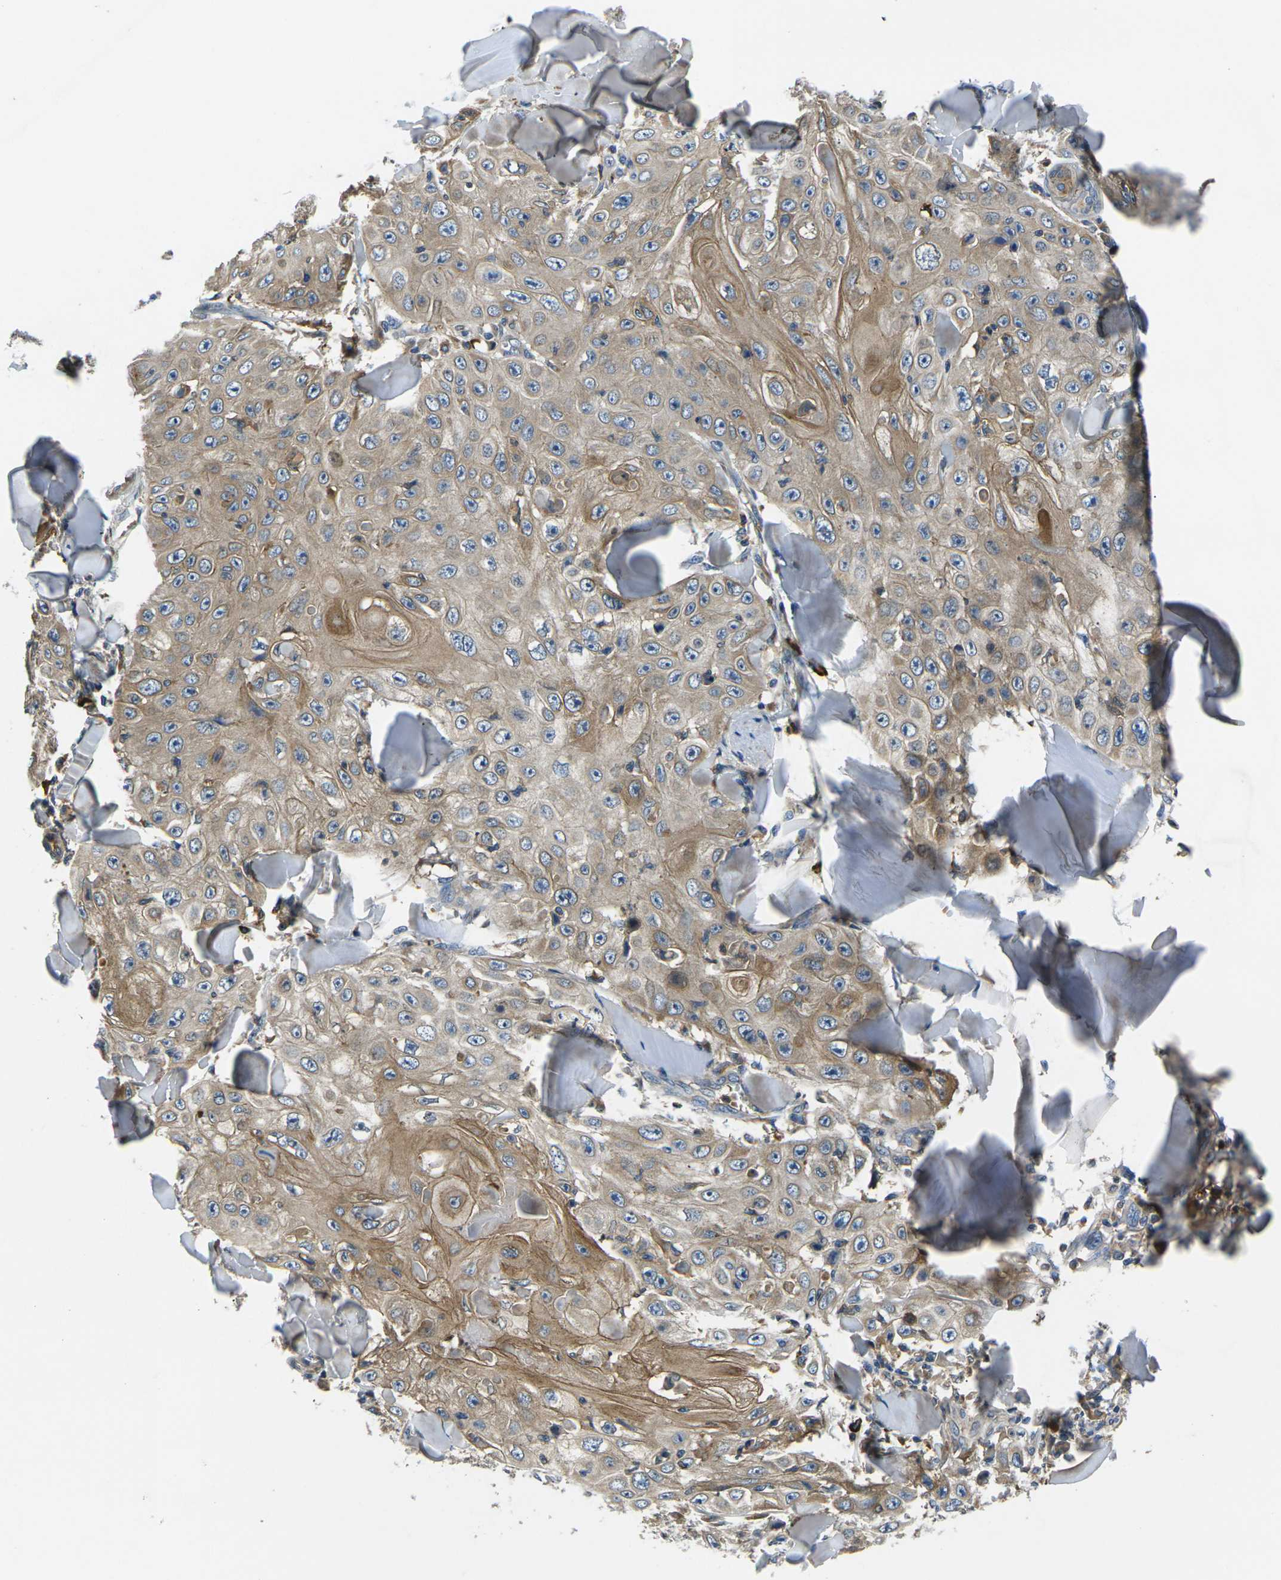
{"staining": {"intensity": "moderate", "quantity": ">75%", "location": "cytoplasmic/membranous"}, "tissue": "skin cancer", "cell_type": "Tumor cells", "image_type": "cancer", "snomed": [{"axis": "morphology", "description": "Squamous cell carcinoma, NOS"}, {"axis": "topography", "description": "Skin"}], "caption": "Tumor cells display medium levels of moderate cytoplasmic/membranous staining in about >75% of cells in skin cancer.", "gene": "RAB1B", "patient": {"sex": "male", "age": 86}}